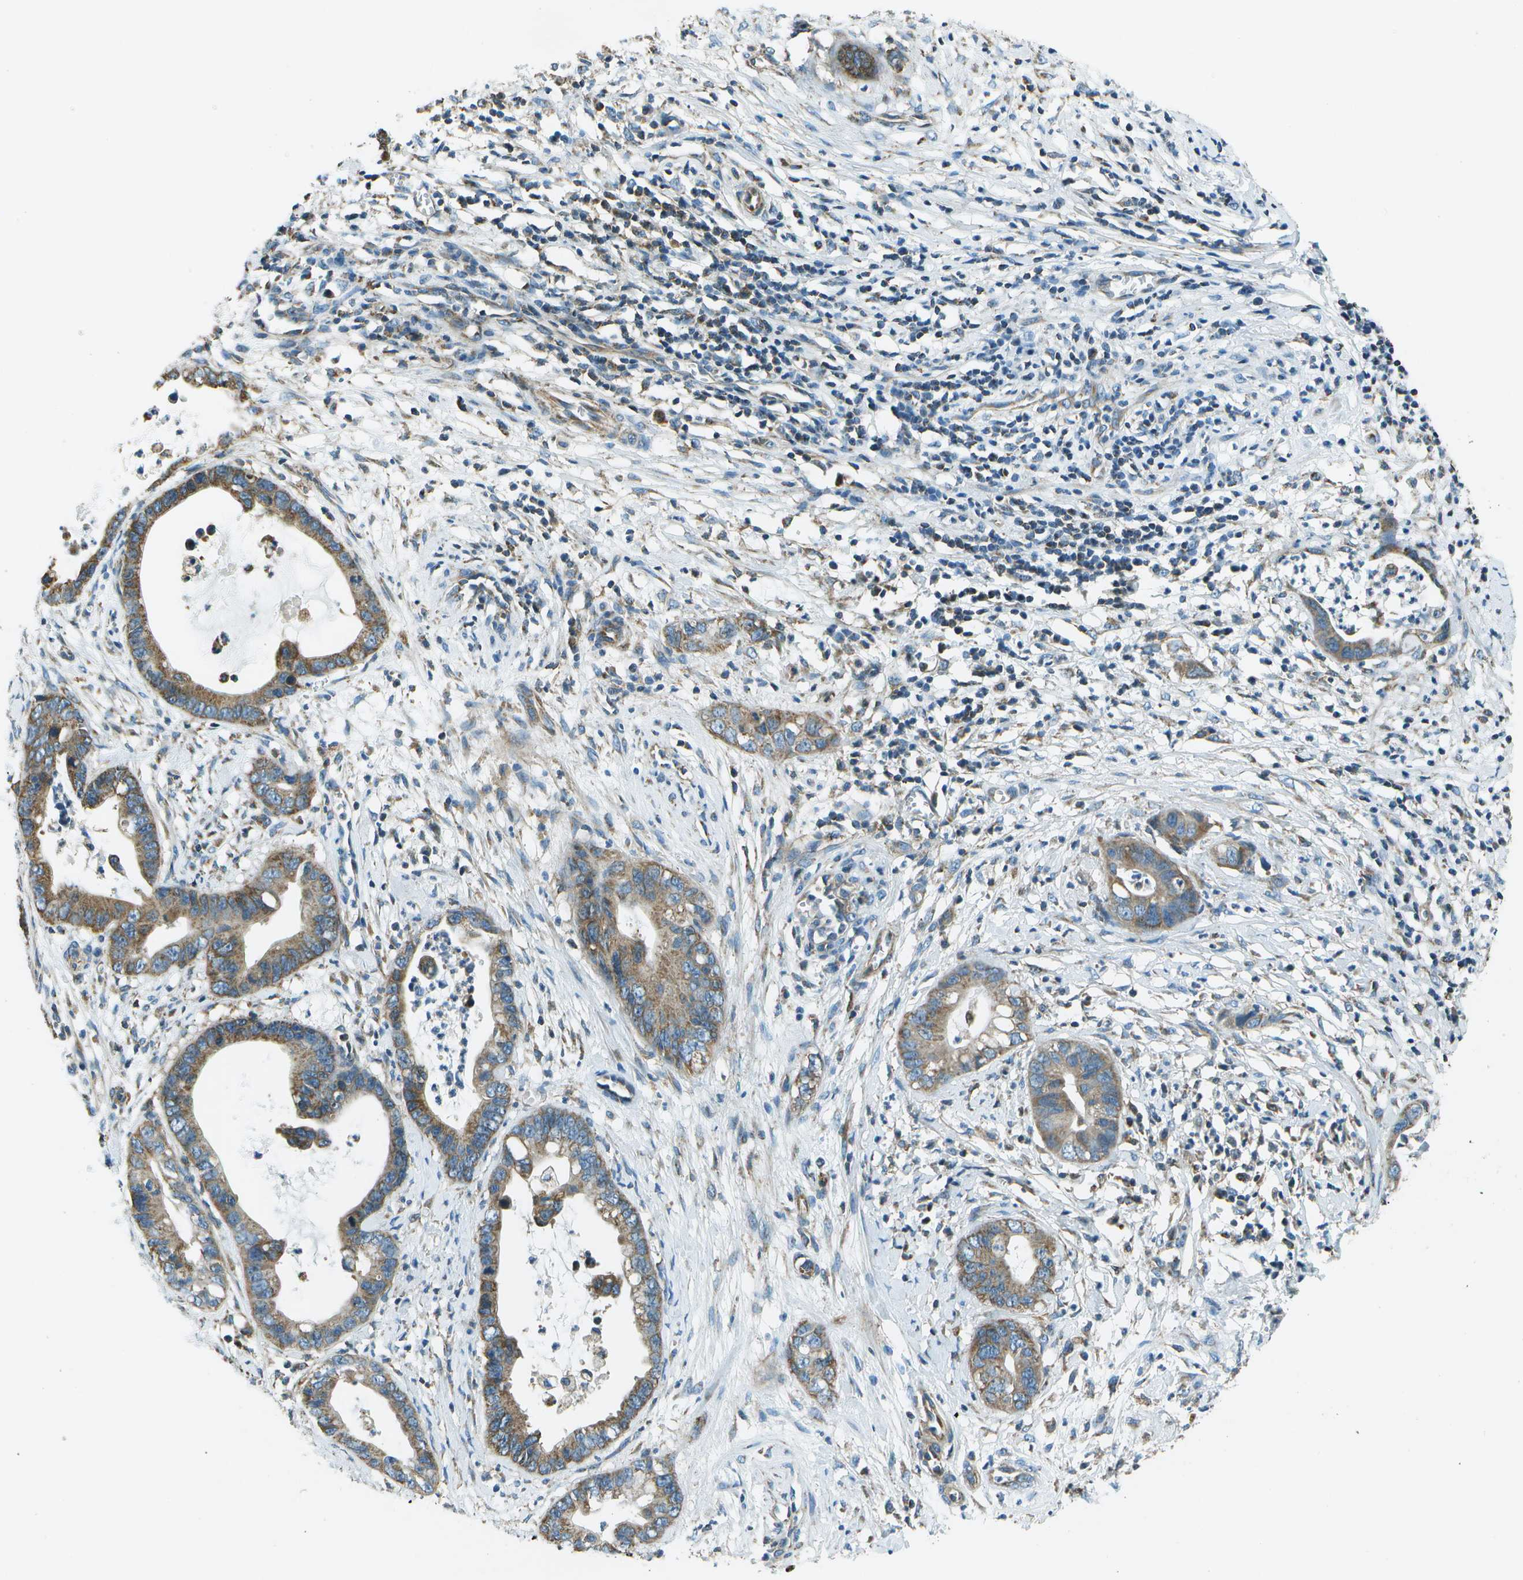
{"staining": {"intensity": "strong", "quantity": ">75%", "location": "cytoplasmic/membranous"}, "tissue": "cervical cancer", "cell_type": "Tumor cells", "image_type": "cancer", "snomed": [{"axis": "morphology", "description": "Adenocarcinoma, NOS"}, {"axis": "topography", "description": "Cervix"}], "caption": "Protein staining by immunohistochemistry (IHC) demonstrates strong cytoplasmic/membranous positivity in approximately >75% of tumor cells in adenocarcinoma (cervical). The staining was performed using DAB, with brown indicating positive protein expression. Nuclei are stained blue with hematoxylin.", "gene": "TMEM51", "patient": {"sex": "female", "age": 44}}